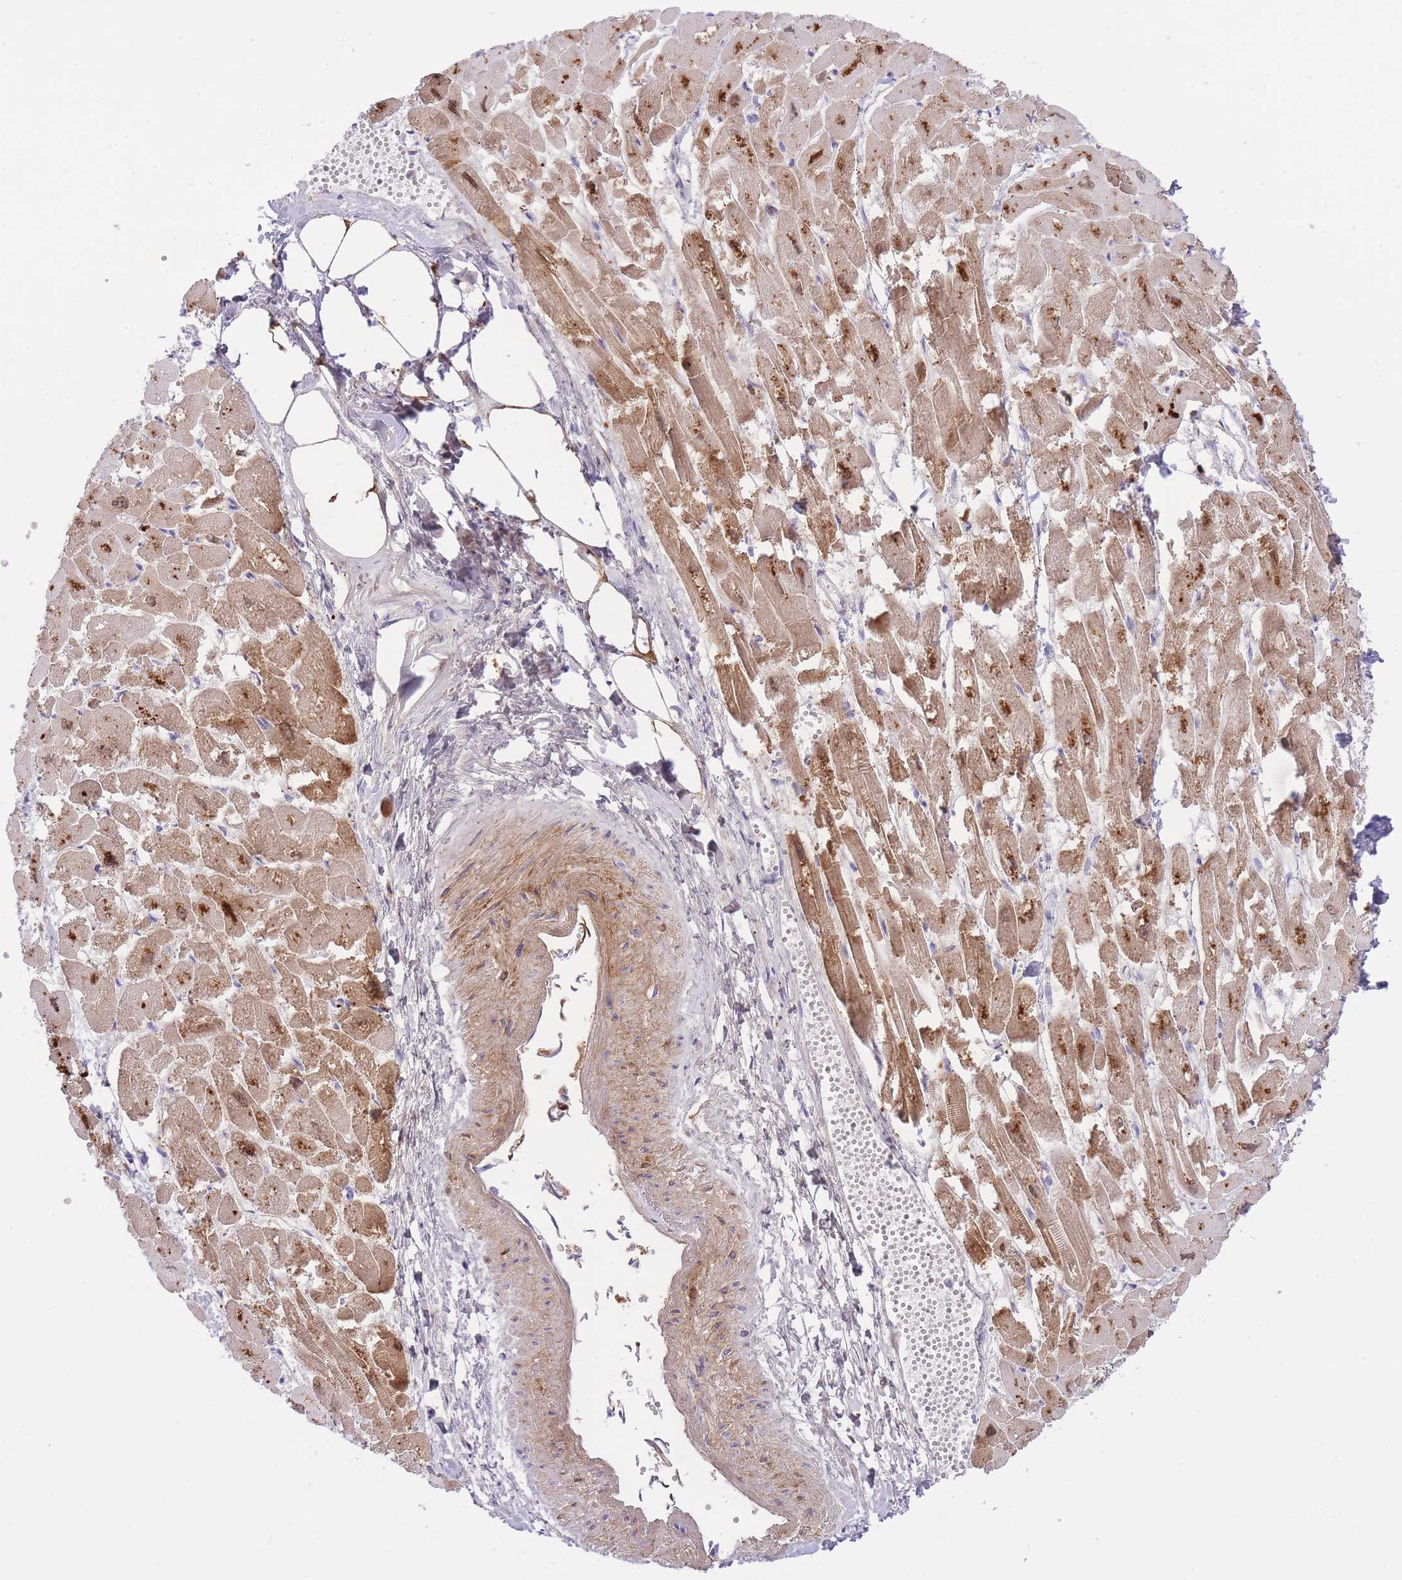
{"staining": {"intensity": "moderate", "quantity": ">75%", "location": "cytoplasmic/membranous"}, "tissue": "heart muscle", "cell_type": "Cardiomyocytes", "image_type": "normal", "snomed": [{"axis": "morphology", "description": "Normal tissue, NOS"}, {"axis": "topography", "description": "Heart"}], "caption": "This image shows normal heart muscle stained with immunohistochemistry to label a protein in brown. The cytoplasmic/membranous of cardiomyocytes show moderate positivity for the protein. Nuclei are counter-stained blue.", "gene": "HRG", "patient": {"sex": "male", "age": 54}}